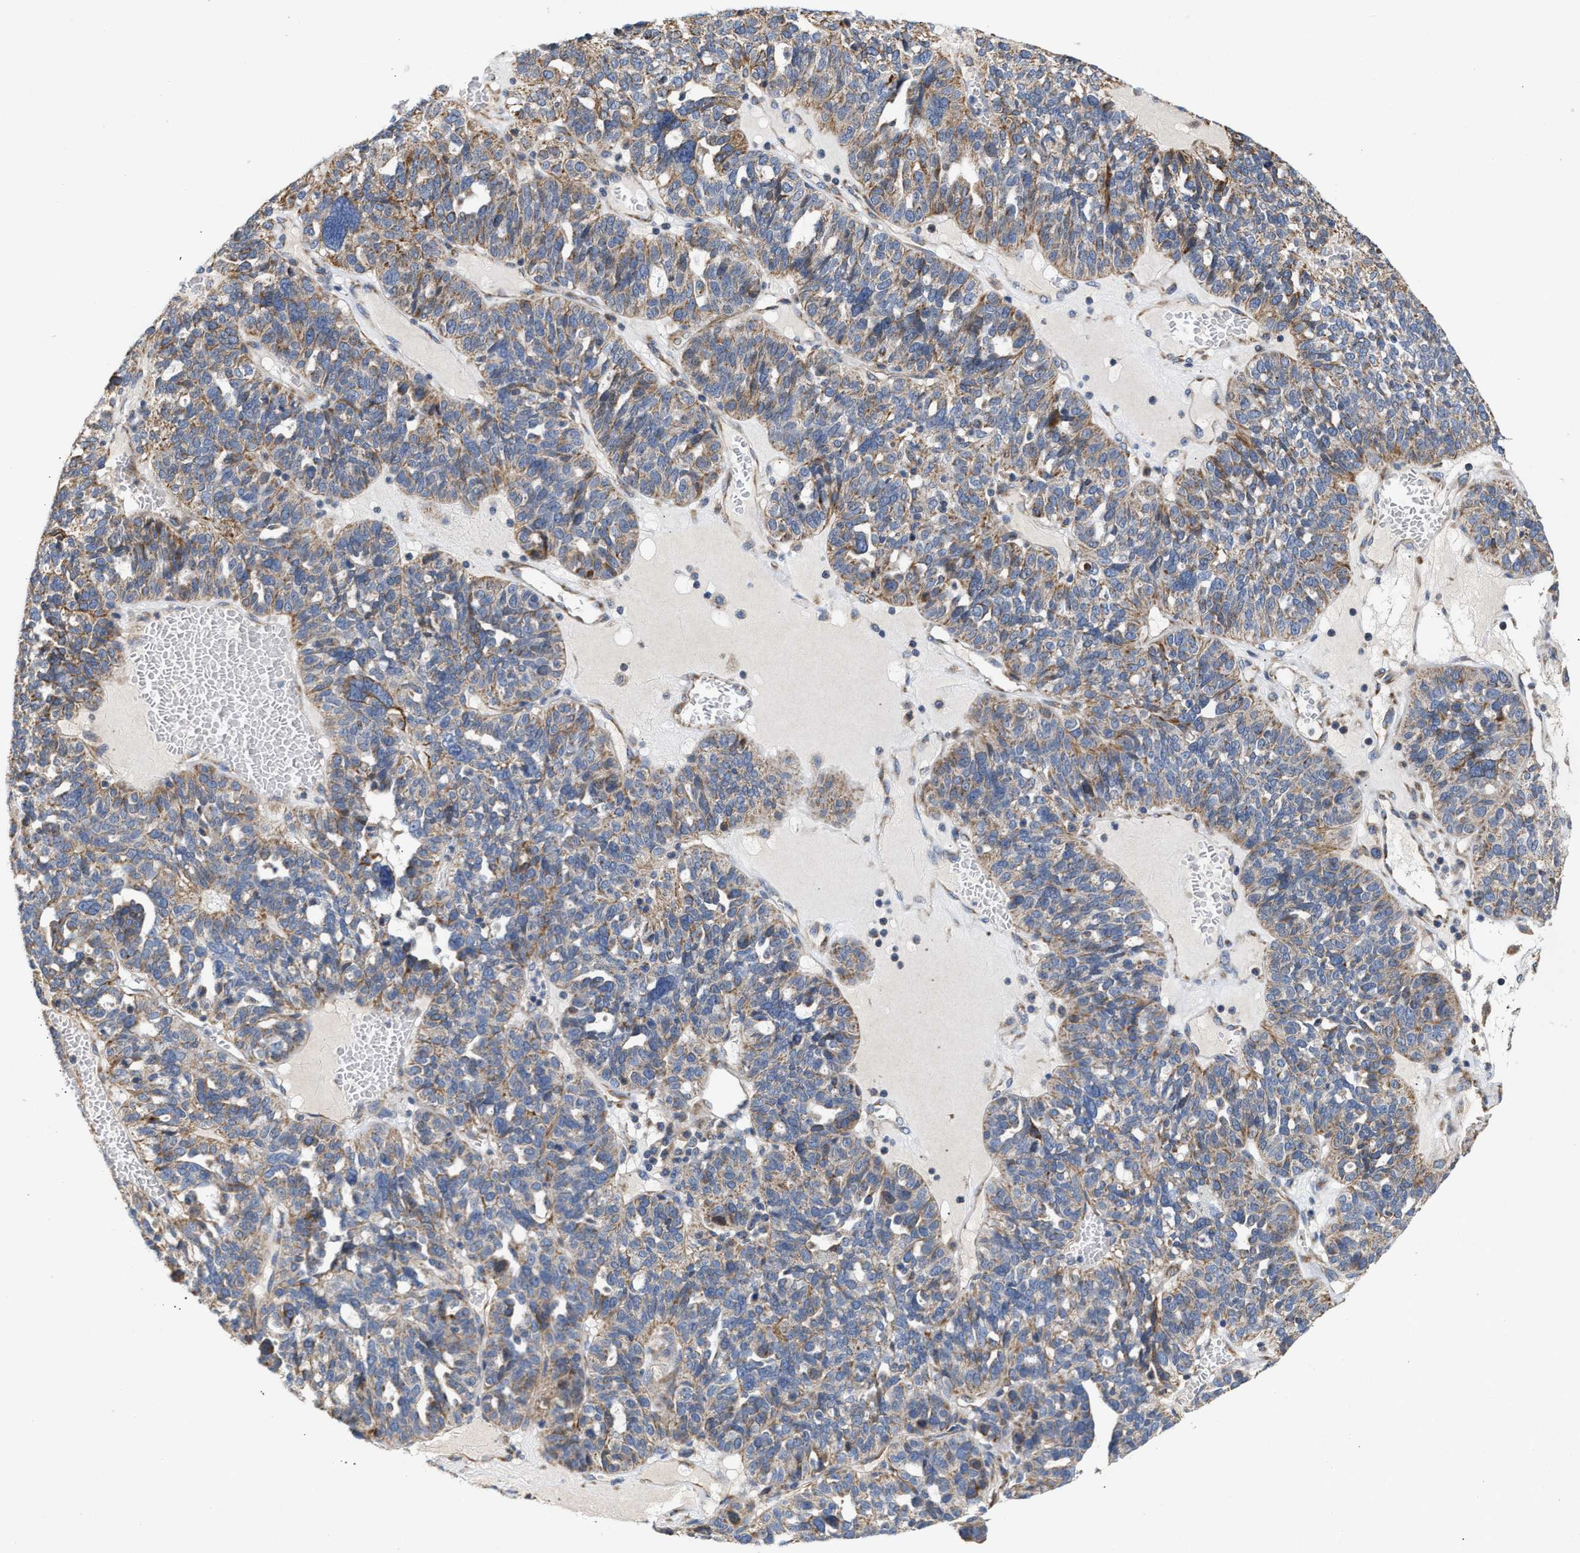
{"staining": {"intensity": "weak", "quantity": ">75%", "location": "cytoplasmic/membranous"}, "tissue": "ovarian cancer", "cell_type": "Tumor cells", "image_type": "cancer", "snomed": [{"axis": "morphology", "description": "Cystadenocarcinoma, serous, NOS"}, {"axis": "topography", "description": "Ovary"}], "caption": "Ovarian cancer stained with a brown dye exhibits weak cytoplasmic/membranous positive expression in about >75% of tumor cells.", "gene": "MALSU1", "patient": {"sex": "female", "age": 59}}